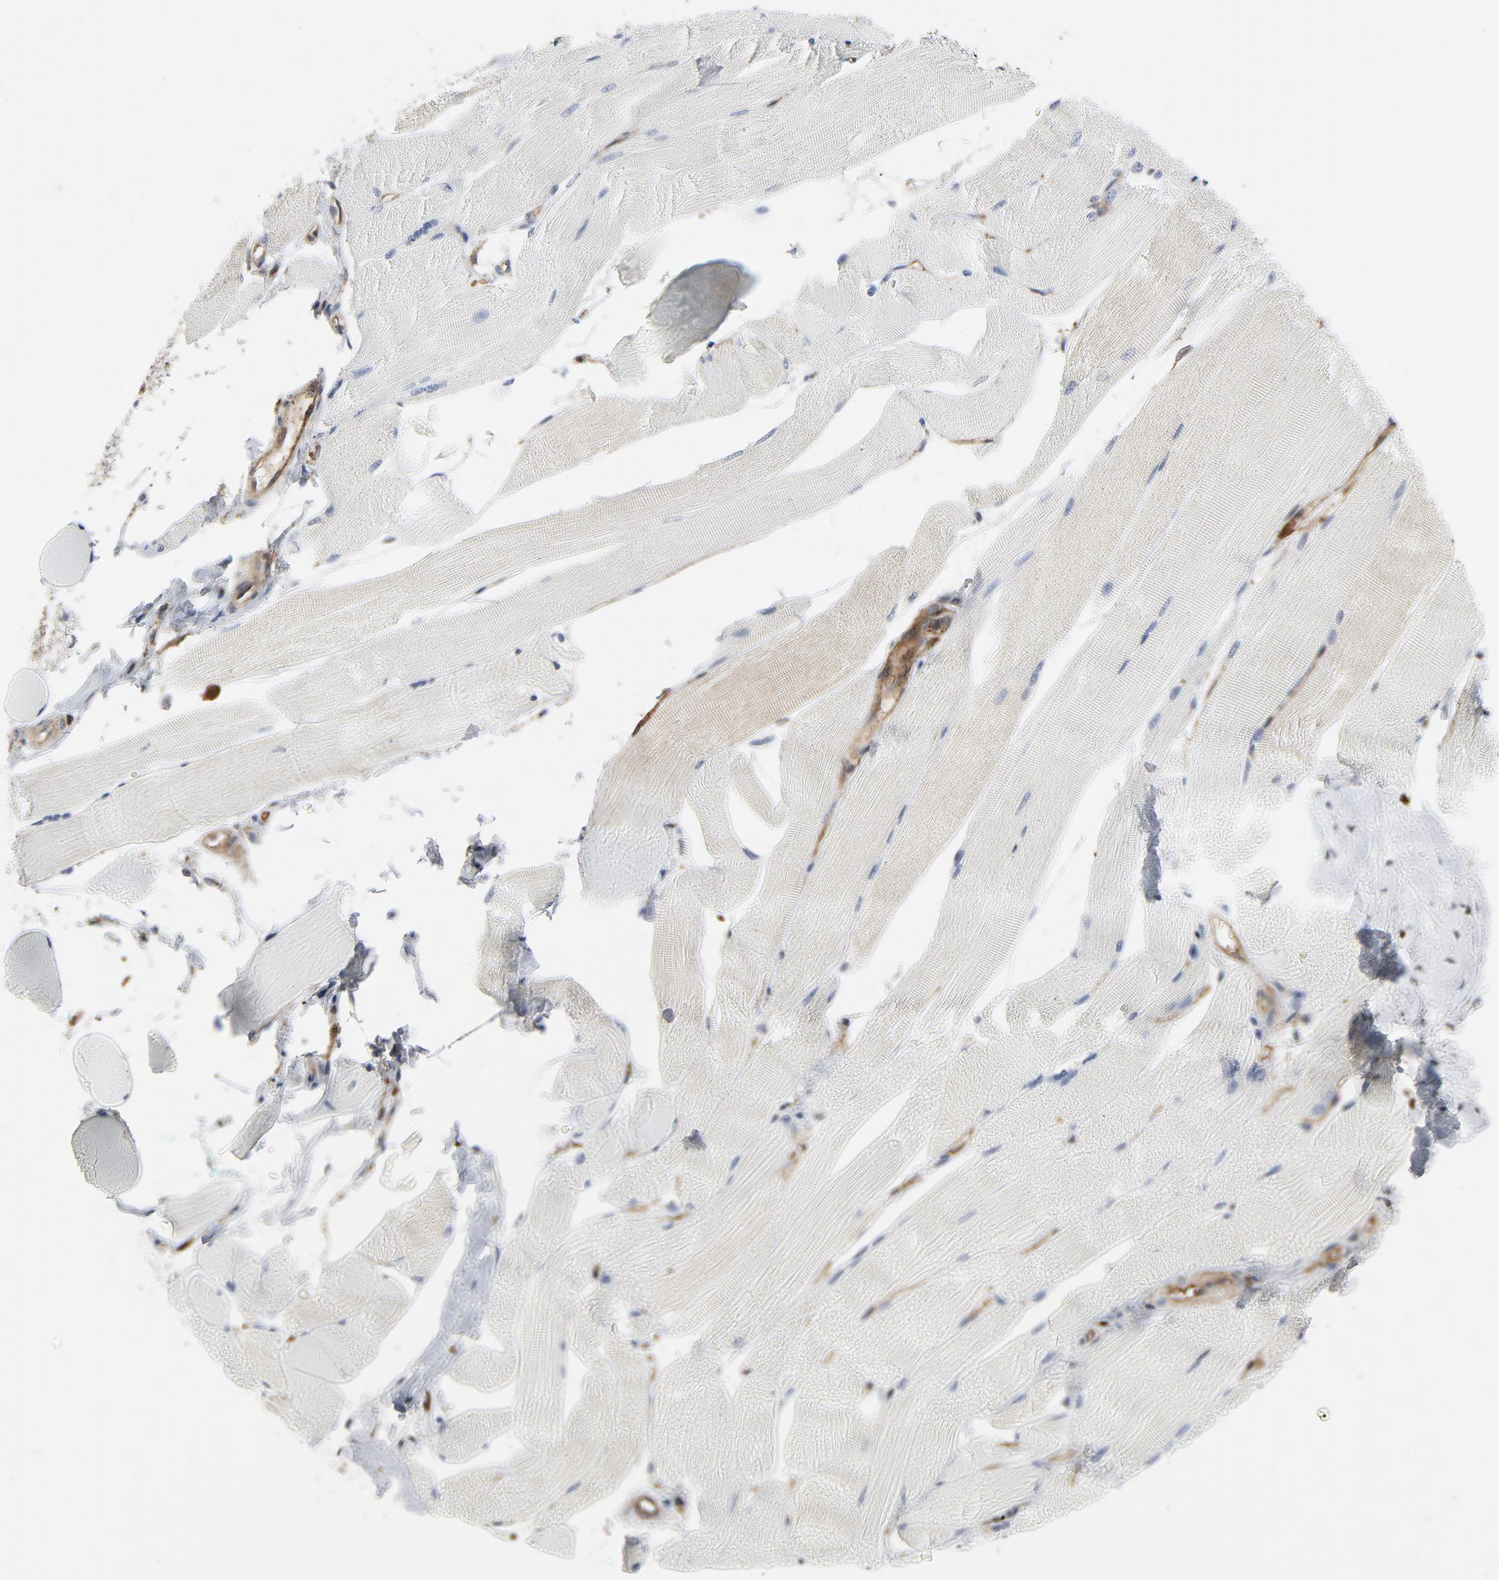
{"staining": {"intensity": "weak", "quantity": "<25%", "location": "cytoplasmic/membranous"}, "tissue": "skeletal muscle", "cell_type": "Myocytes", "image_type": "normal", "snomed": [{"axis": "morphology", "description": "Normal tissue, NOS"}, {"axis": "topography", "description": "Skeletal muscle"}, {"axis": "topography", "description": "Peripheral nerve tissue"}], "caption": "Immunohistochemical staining of normal skeletal muscle reveals no significant expression in myocytes.", "gene": "YES1", "patient": {"sex": "female", "age": 84}}